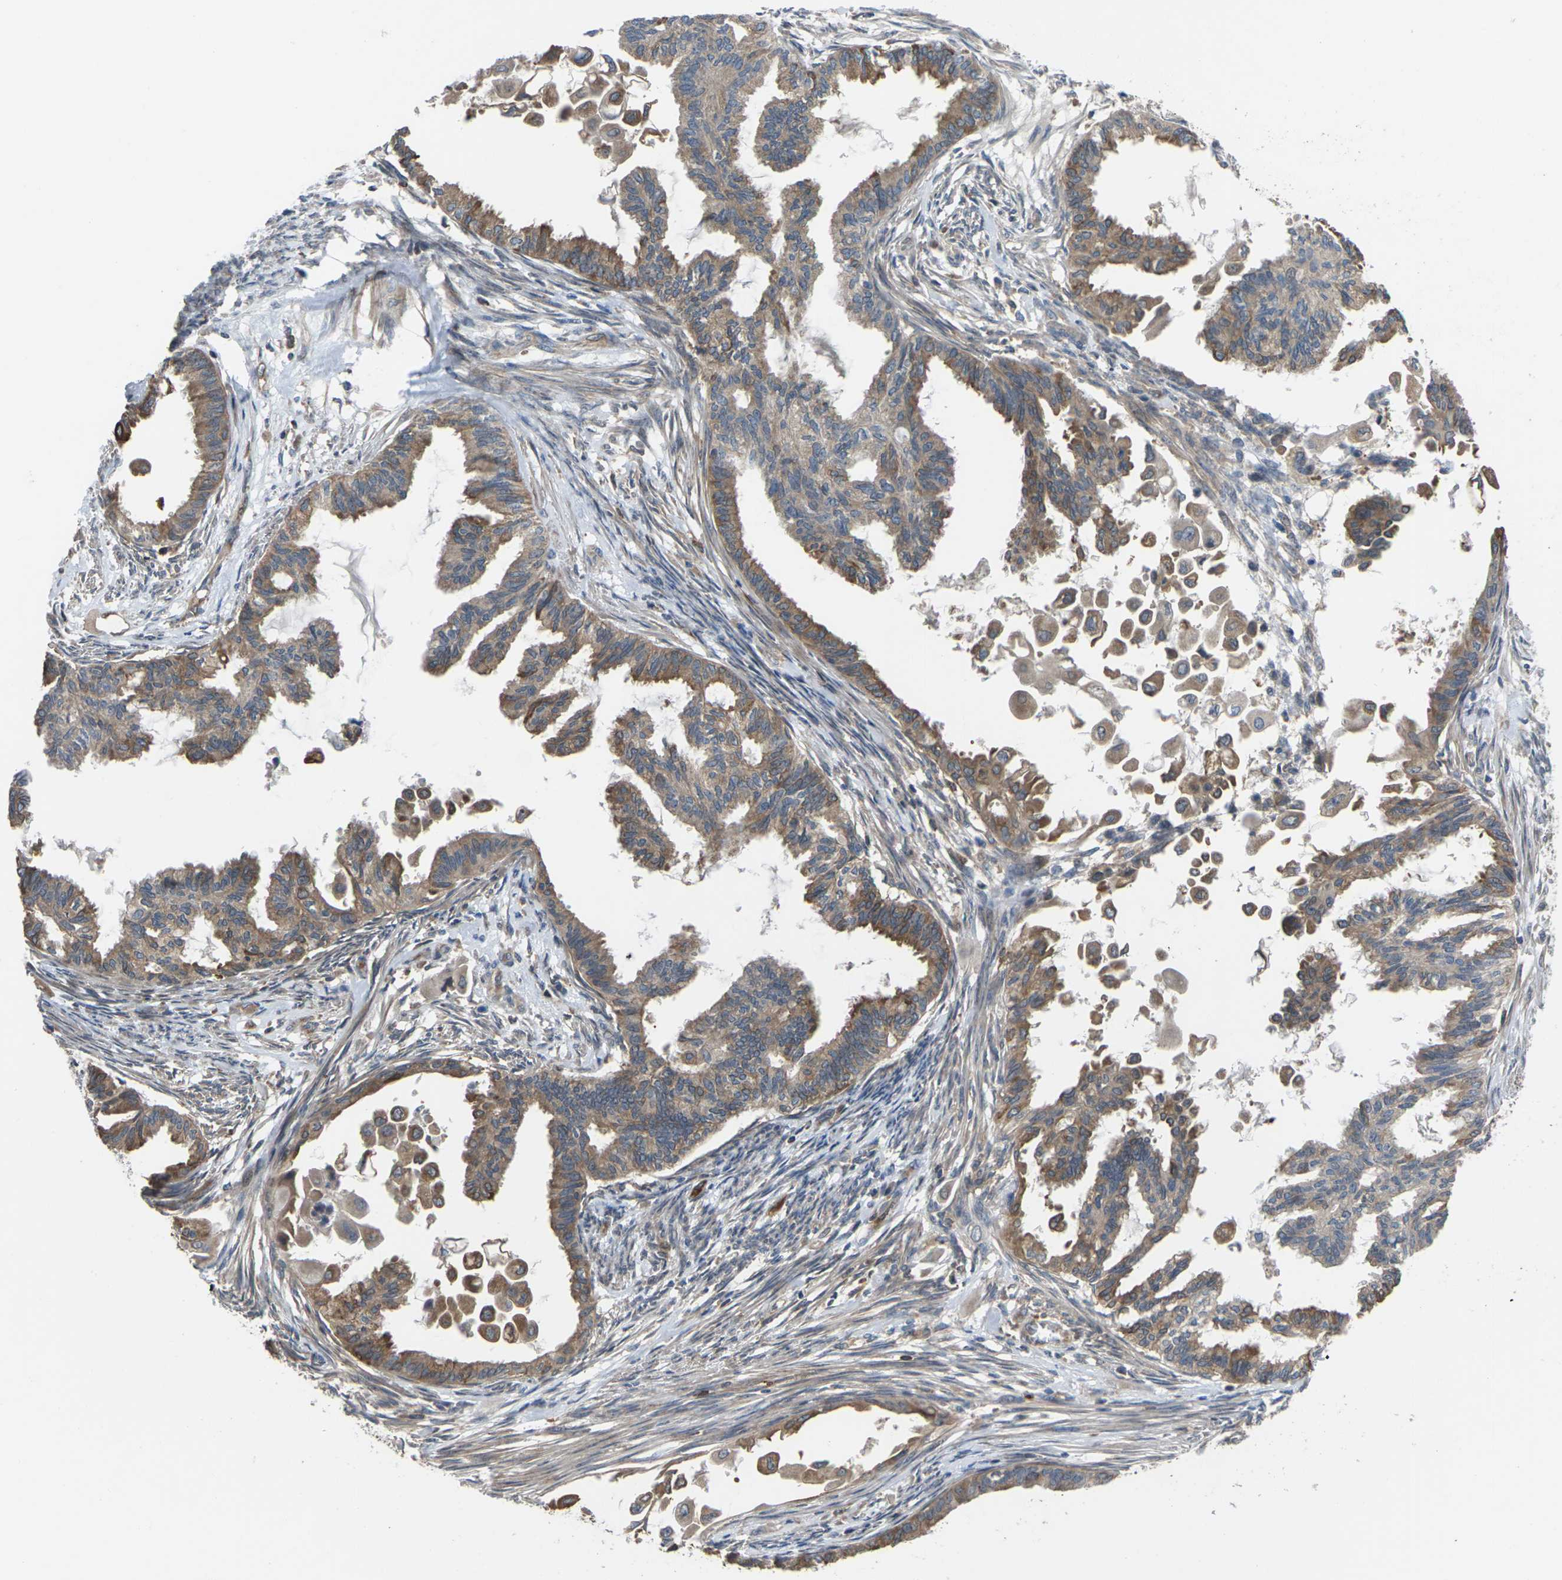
{"staining": {"intensity": "moderate", "quantity": ">75%", "location": "cytoplasmic/membranous"}, "tissue": "cervical cancer", "cell_type": "Tumor cells", "image_type": "cancer", "snomed": [{"axis": "morphology", "description": "Normal tissue, NOS"}, {"axis": "morphology", "description": "Adenocarcinoma, NOS"}, {"axis": "topography", "description": "Cervix"}, {"axis": "topography", "description": "Endometrium"}], "caption": "Protein staining by immunohistochemistry (IHC) displays moderate cytoplasmic/membranous staining in about >75% of tumor cells in adenocarcinoma (cervical).", "gene": "TIAM1", "patient": {"sex": "female", "age": 86}}